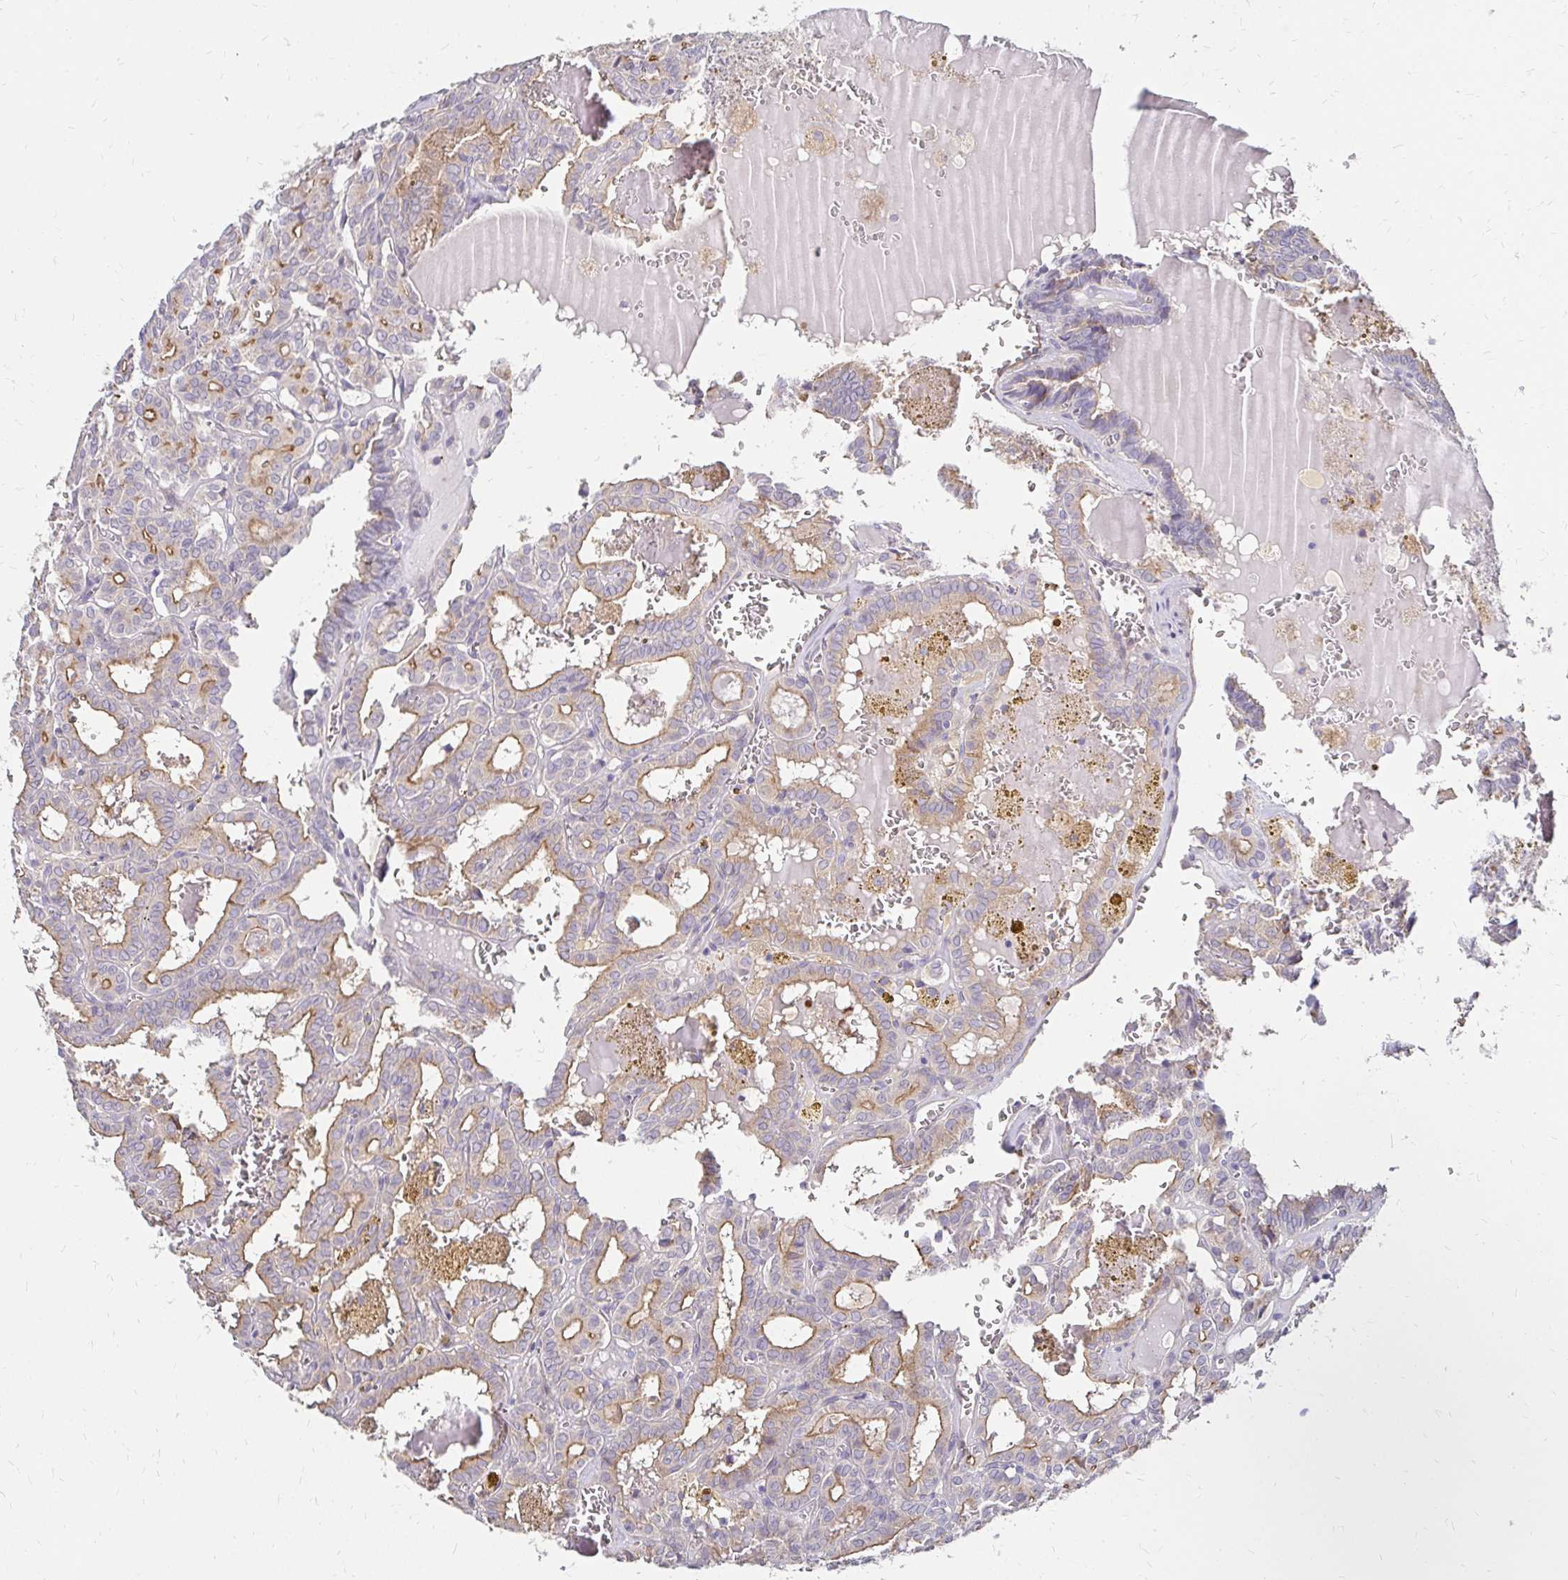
{"staining": {"intensity": "moderate", "quantity": "25%-75%", "location": "cytoplasmic/membranous"}, "tissue": "thyroid cancer", "cell_type": "Tumor cells", "image_type": "cancer", "snomed": [{"axis": "morphology", "description": "Papillary adenocarcinoma, NOS"}, {"axis": "topography", "description": "Thyroid gland"}], "caption": "Protein expression analysis of thyroid cancer shows moderate cytoplasmic/membranous expression in about 25%-75% of tumor cells. Nuclei are stained in blue.", "gene": "PRIMA1", "patient": {"sex": "female", "age": 39}}